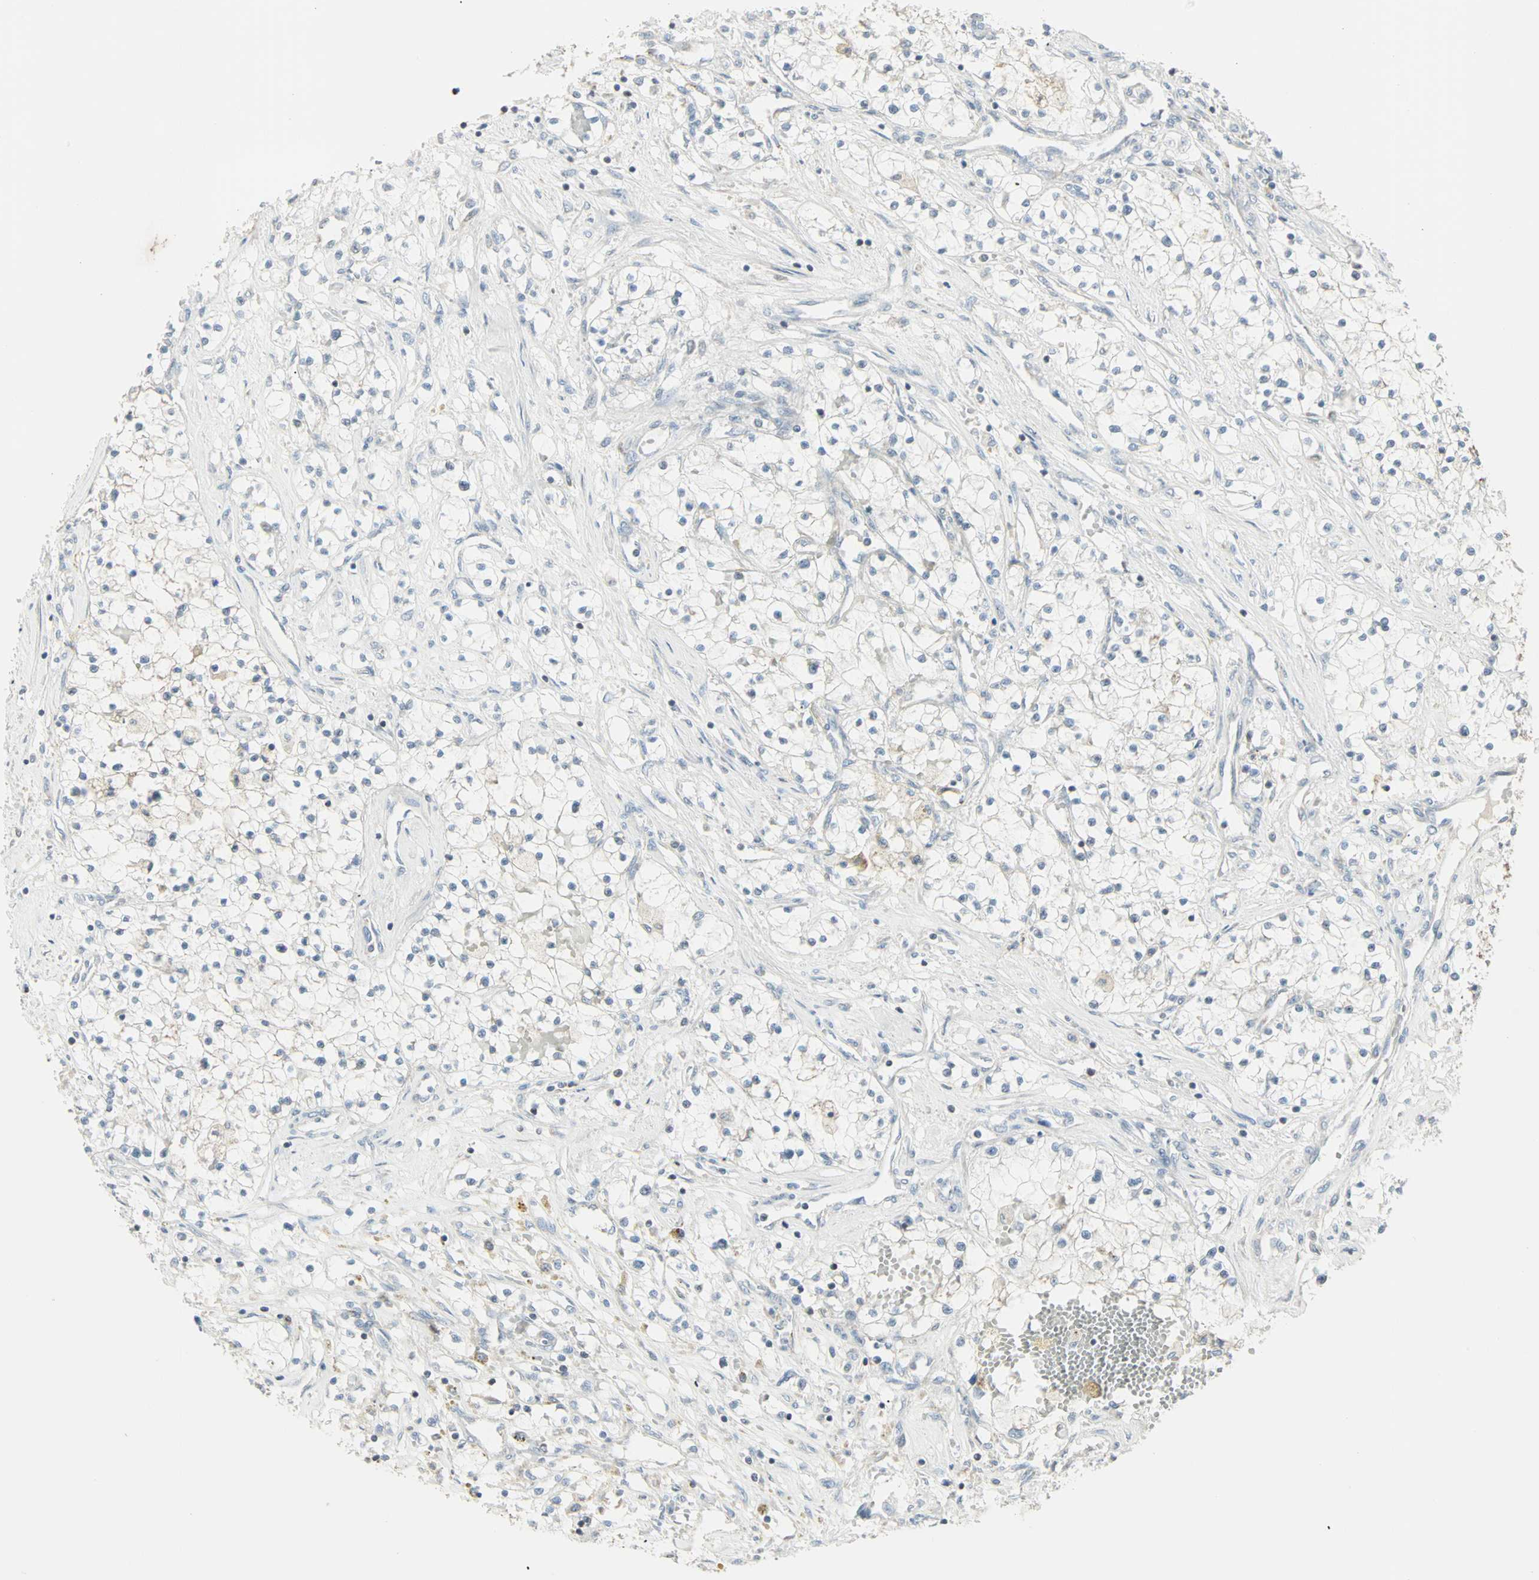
{"staining": {"intensity": "negative", "quantity": "none", "location": "none"}, "tissue": "renal cancer", "cell_type": "Tumor cells", "image_type": "cancer", "snomed": [{"axis": "morphology", "description": "Adenocarcinoma, NOS"}, {"axis": "topography", "description": "Kidney"}], "caption": "This micrograph is of adenocarcinoma (renal) stained with immunohistochemistry to label a protein in brown with the nuclei are counter-stained blue. There is no staining in tumor cells.", "gene": "IDH2", "patient": {"sex": "male", "age": 68}}